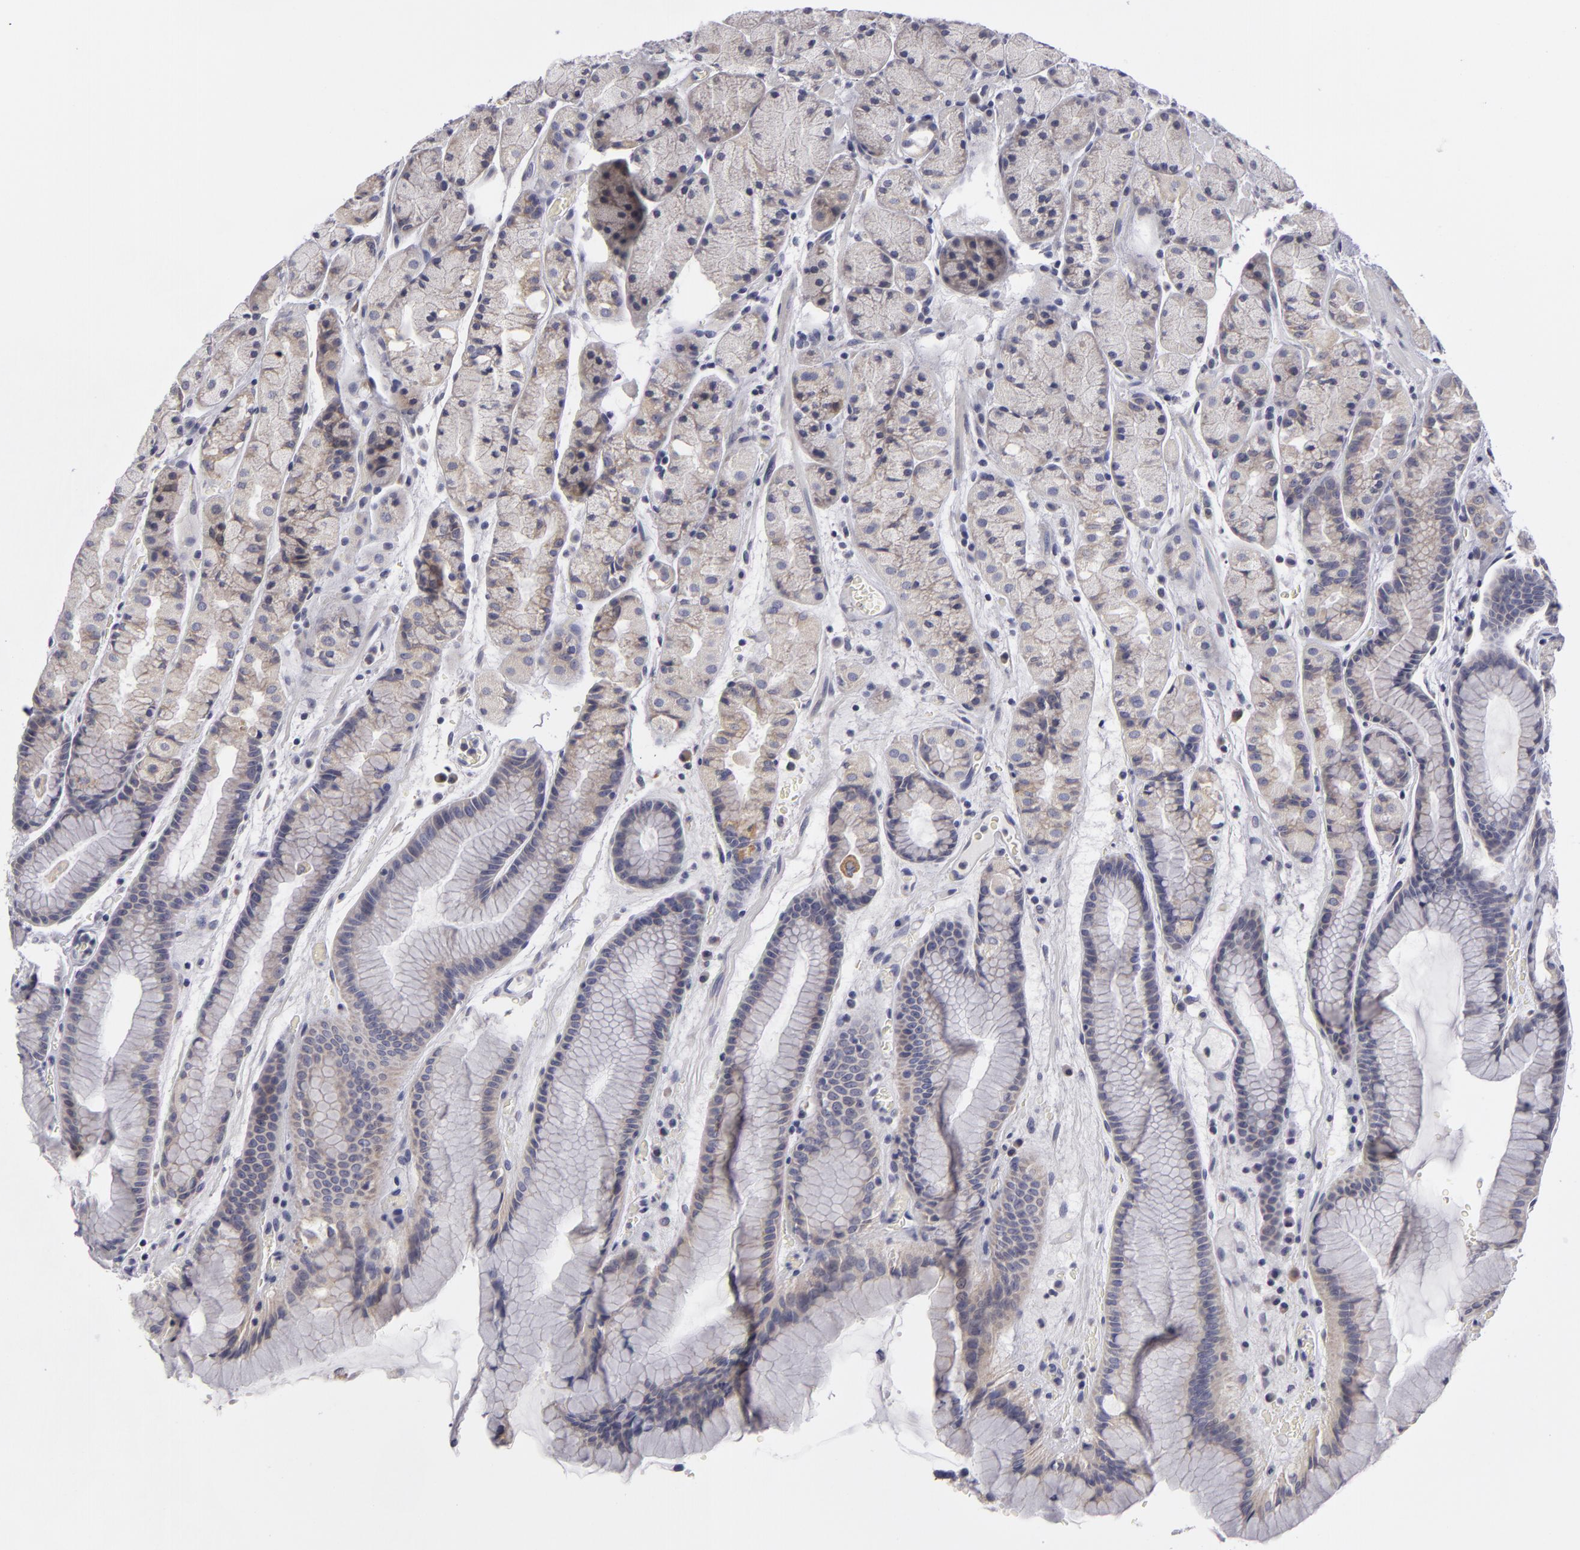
{"staining": {"intensity": "weak", "quantity": "<25%", "location": "cytoplasmic/membranous"}, "tissue": "stomach", "cell_type": "Glandular cells", "image_type": "normal", "snomed": [{"axis": "morphology", "description": "Normal tissue, NOS"}, {"axis": "topography", "description": "Stomach, upper"}], "caption": "Stomach stained for a protein using immunohistochemistry (IHC) exhibits no positivity glandular cells.", "gene": "ATP2B3", "patient": {"sex": "male", "age": 72}}